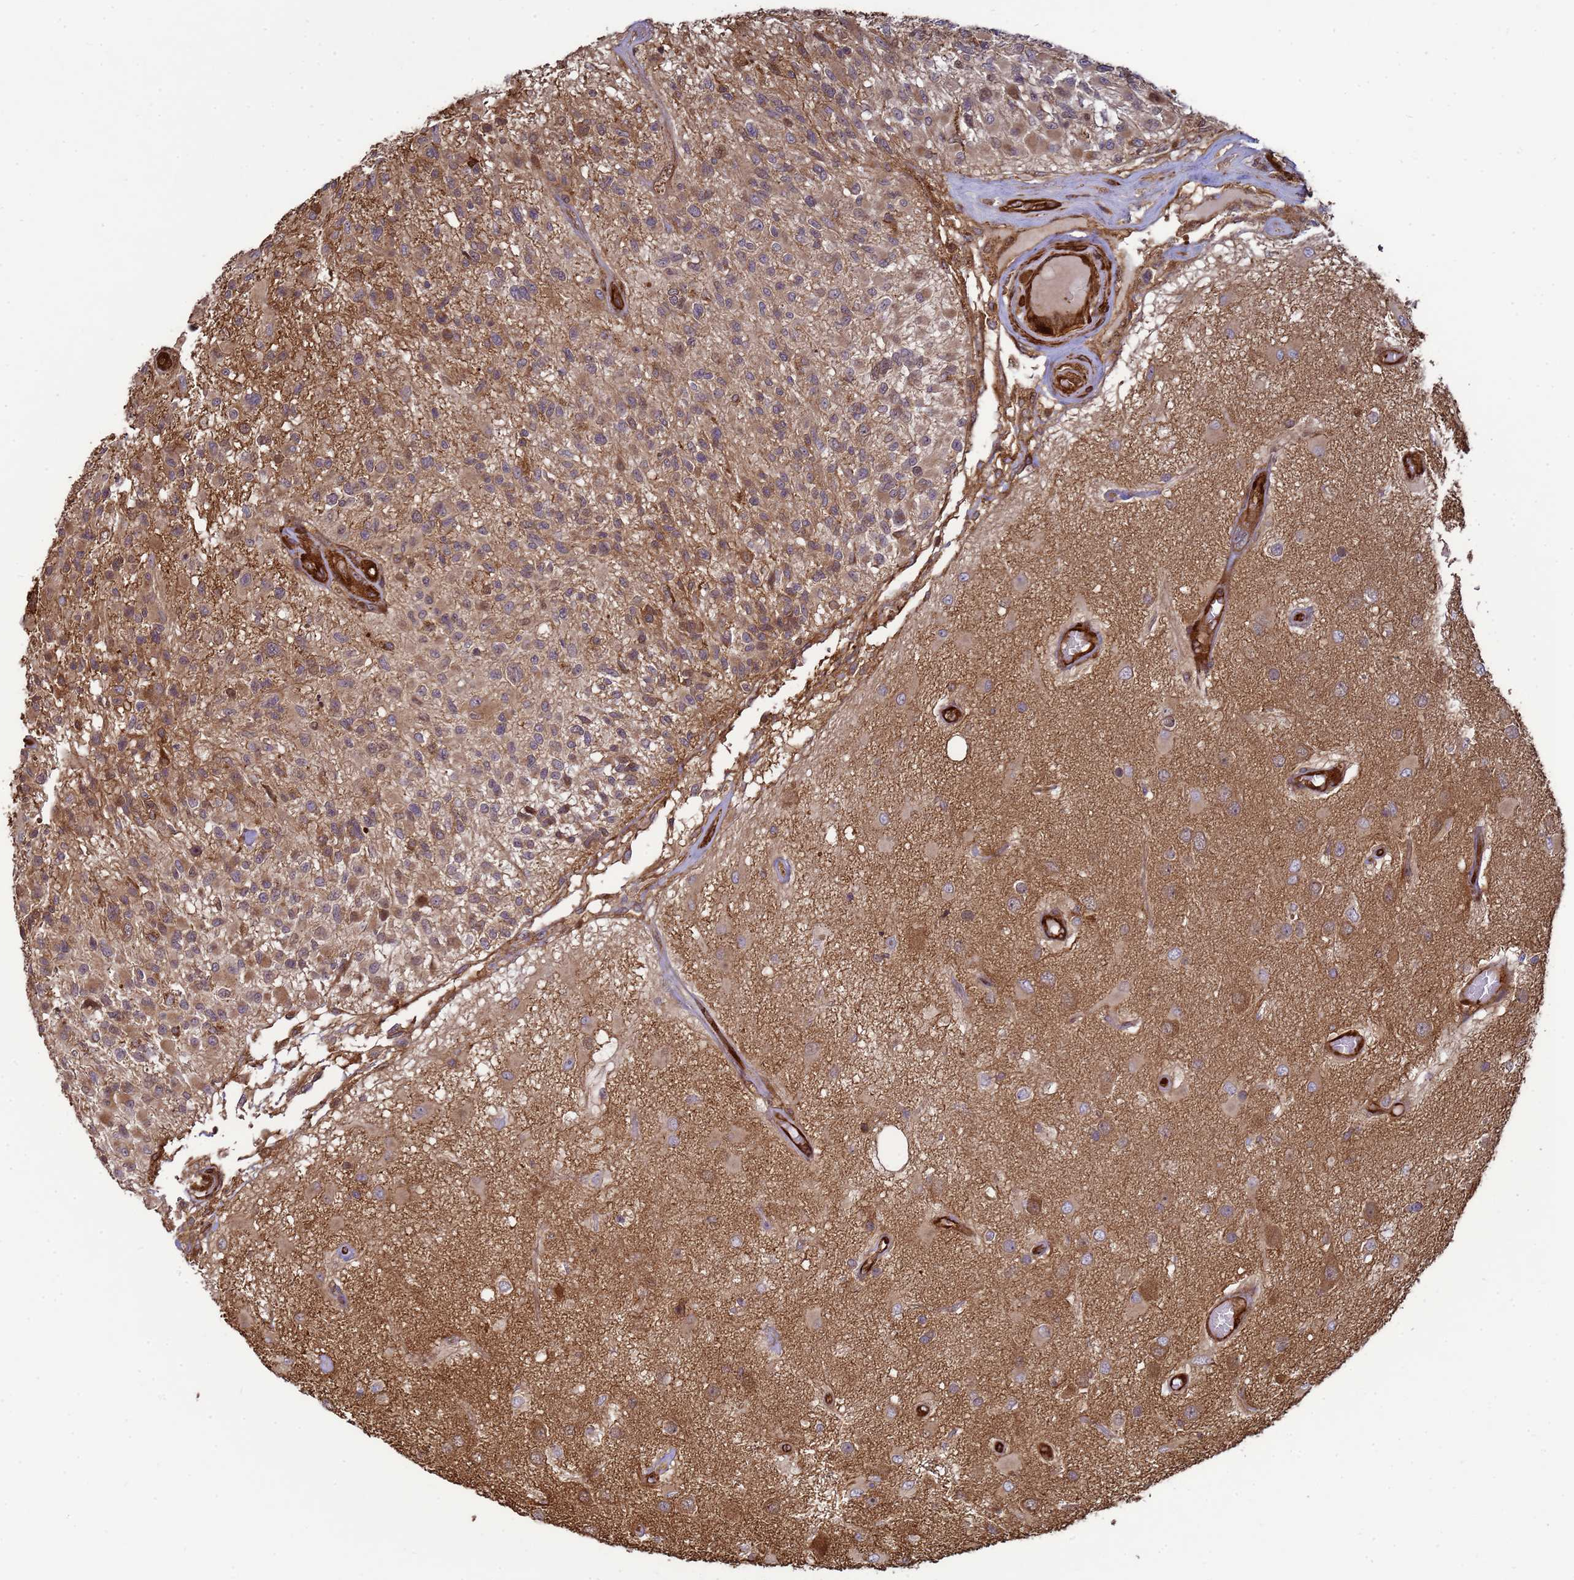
{"staining": {"intensity": "moderate", "quantity": ">75%", "location": "cytoplasmic/membranous"}, "tissue": "glioma", "cell_type": "Tumor cells", "image_type": "cancer", "snomed": [{"axis": "morphology", "description": "Glioma, malignant, High grade"}, {"axis": "morphology", "description": "Glioblastoma, NOS"}, {"axis": "topography", "description": "Brain"}], "caption": "DAB (3,3'-diaminobenzidine) immunohistochemical staining of glioma displays moderate cytoplasmic/membranous protein positivity in approximately >75% of tumor cells. Immunohistochemistry stains the protein of interest in brown and the nuclei are stained blue.", "gene": "CNOT1", "patient": {"sex": "male", "age": 60}}